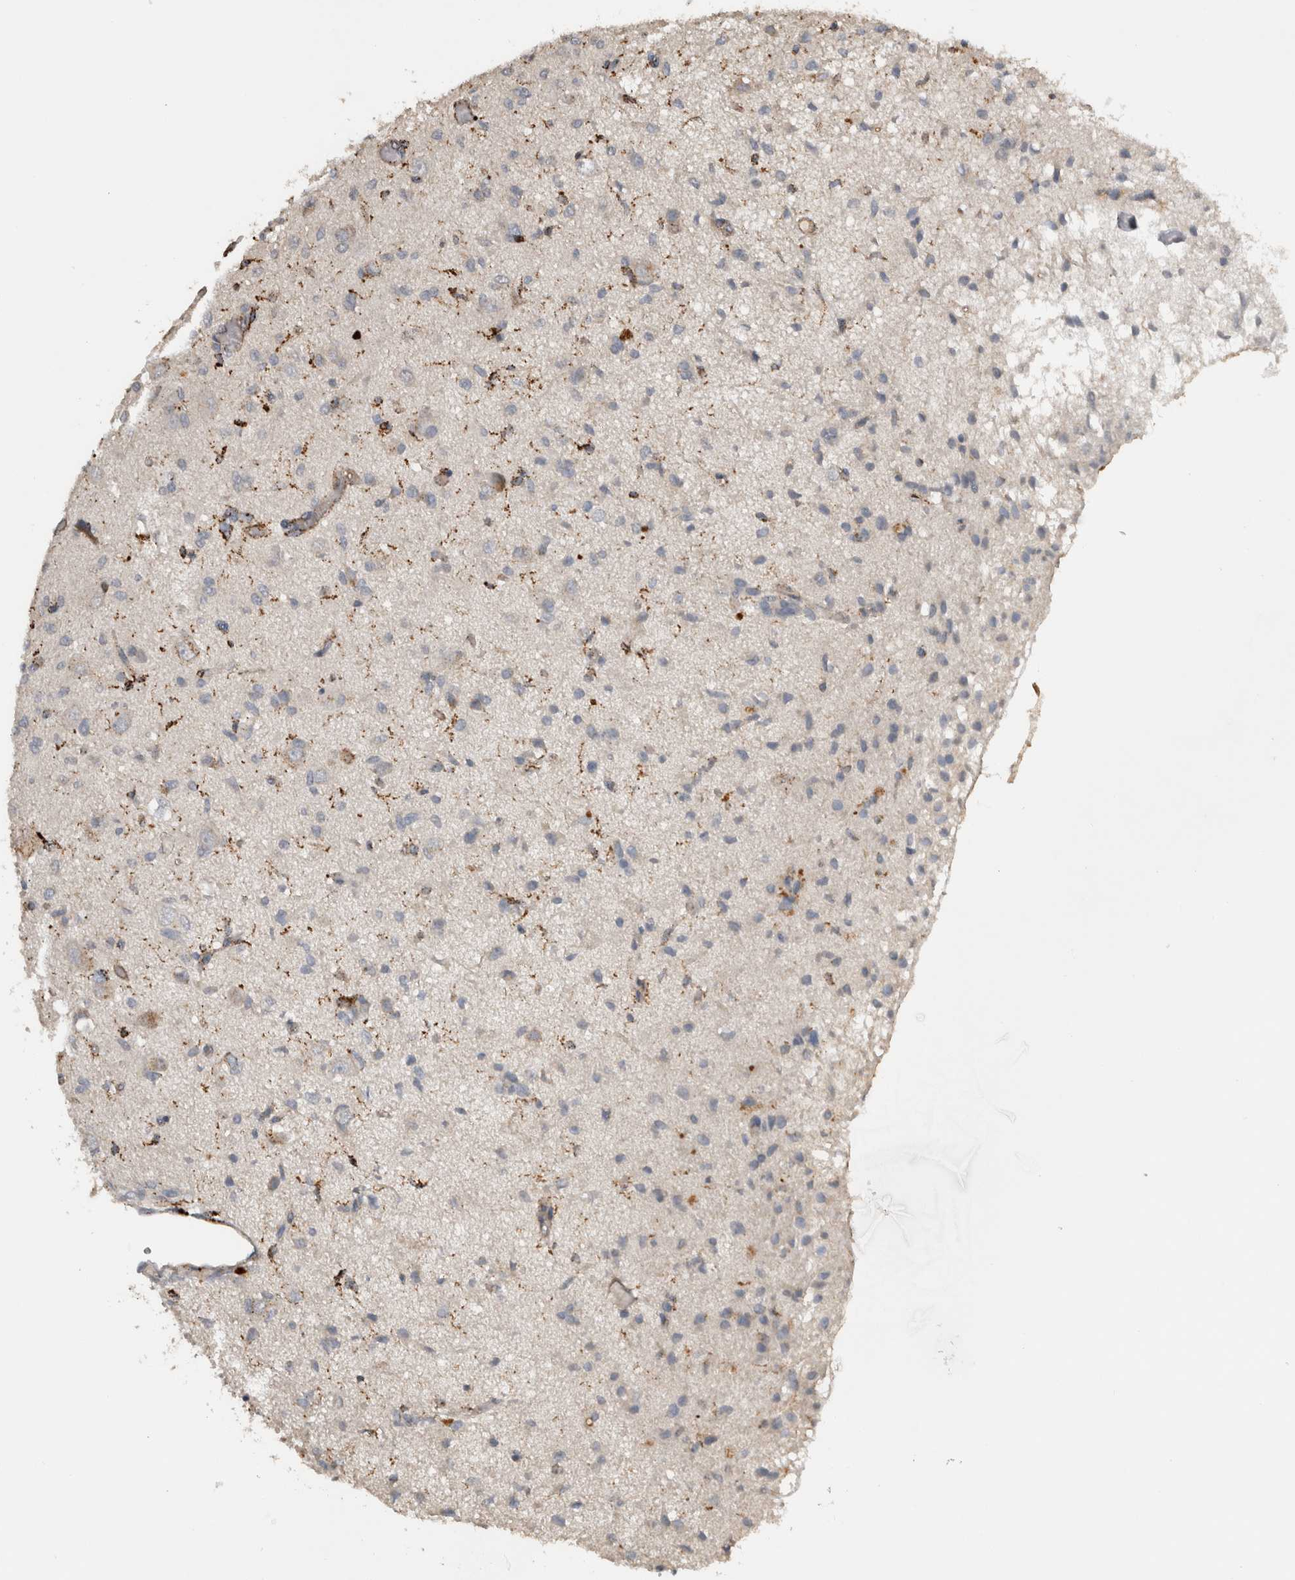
{"staining": {"intensity": "strong", "quantity": "25%-75%", "location": "cytoplasmic/membranous"}, "tissue": "glioma", "cell_type": "Tumor cells", "image_type": "cancer", "snomed": [{"axis": "morphology", "description": "Glioma, malignant, High grade"}, {"axis": "topography", "description": "Brain"}], "caption": "Human glioma stained with a protein marker displays strong staining in tumor cells.", "gene": "CTSZ", "patient": {"sex": "female", "age": 59}}